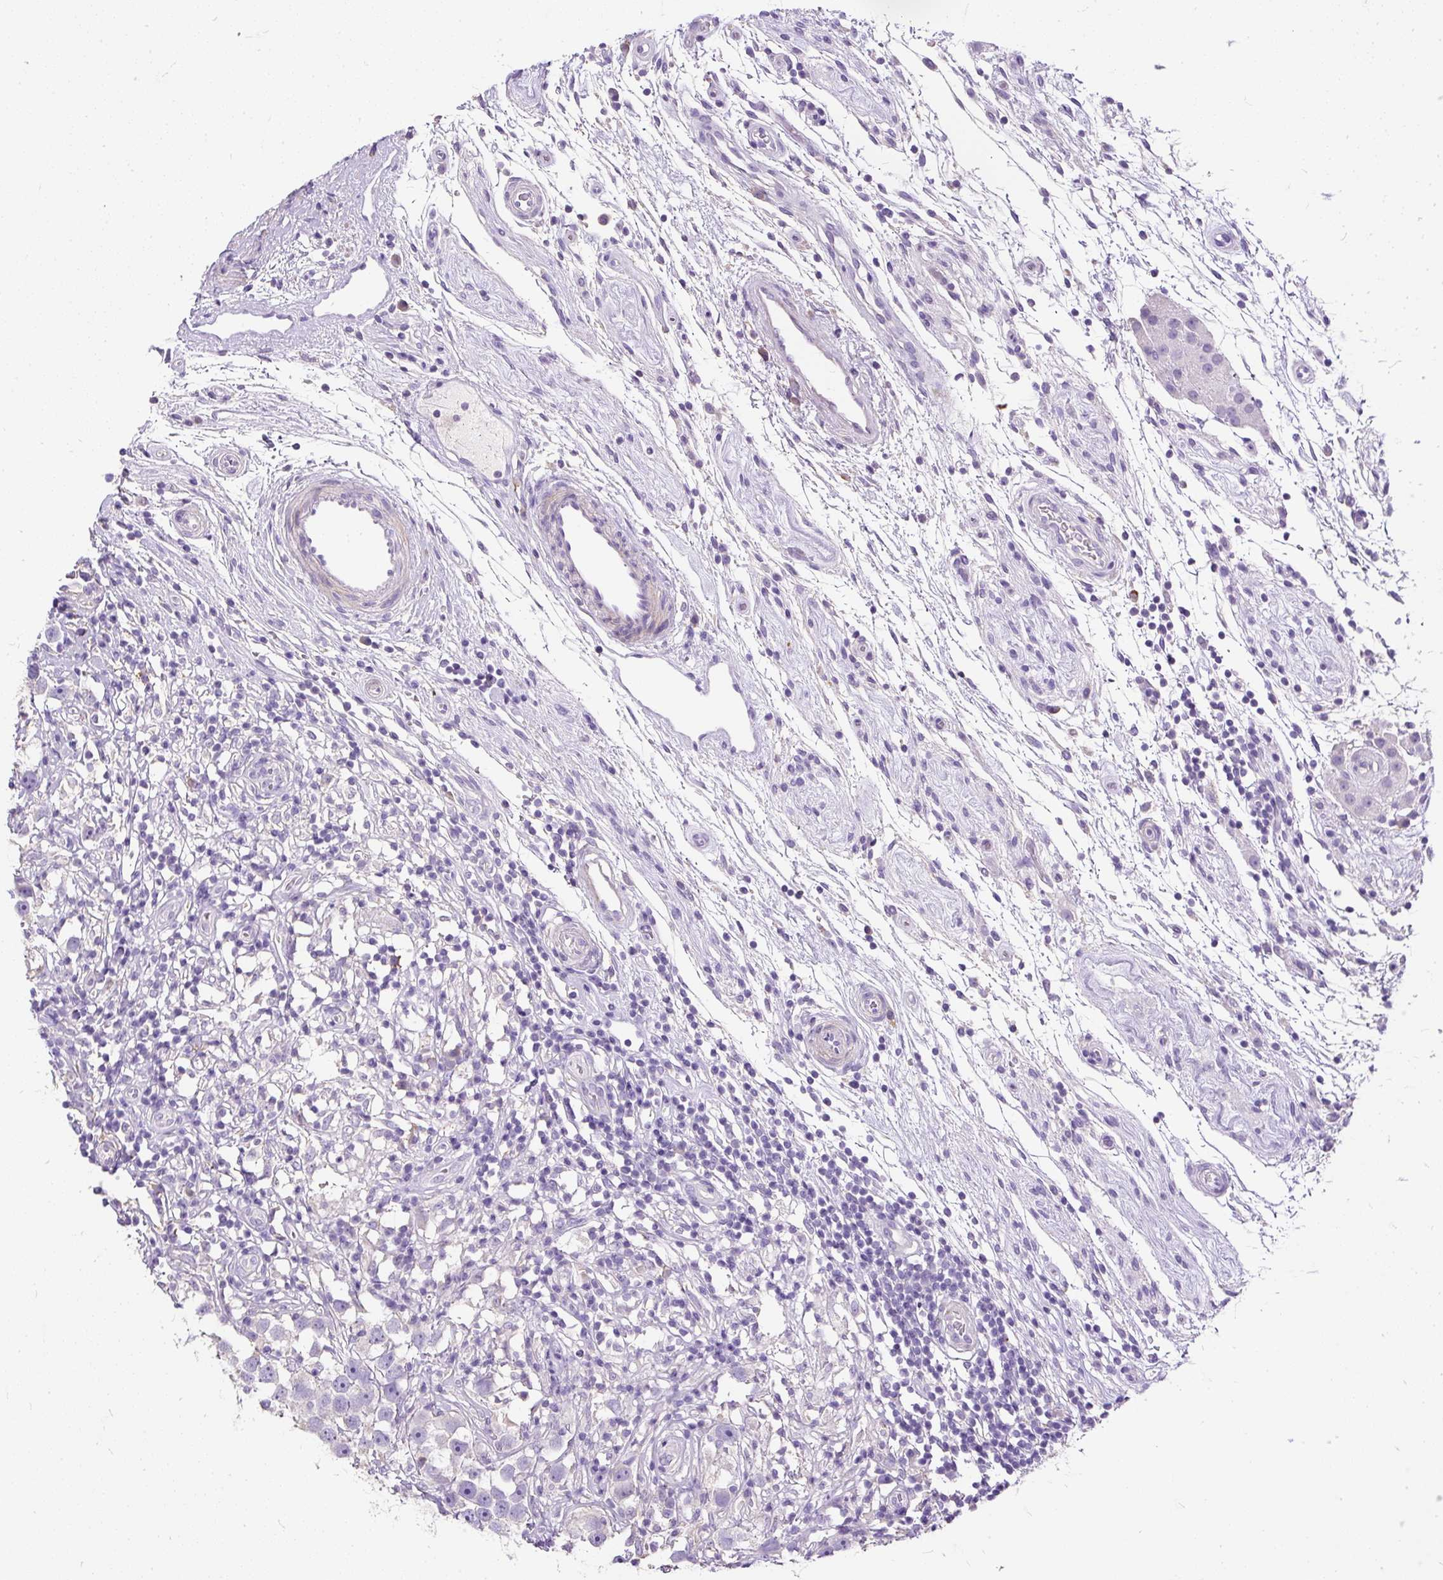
{"staining": {"intensity": "negative", "quantity": "none", "location": "none"}, "tissue": "testis cancer", "cell_type": "Tumor cells", "image_type": "cancer", "snomed": [{"axis": "morphology", "description": "Seminoma, NOS"}, {"axis": "topography", "description": "Testis"}], "caption": "Tumor cells show no significant positivity in testis cancer. (DAB (3,3'-diaminobenzidine) immunohistochemistry visualized using brightfield microscopy, high magnification).", "gene": "GBX1", "patient": {"sex": "male", "age": 49}}